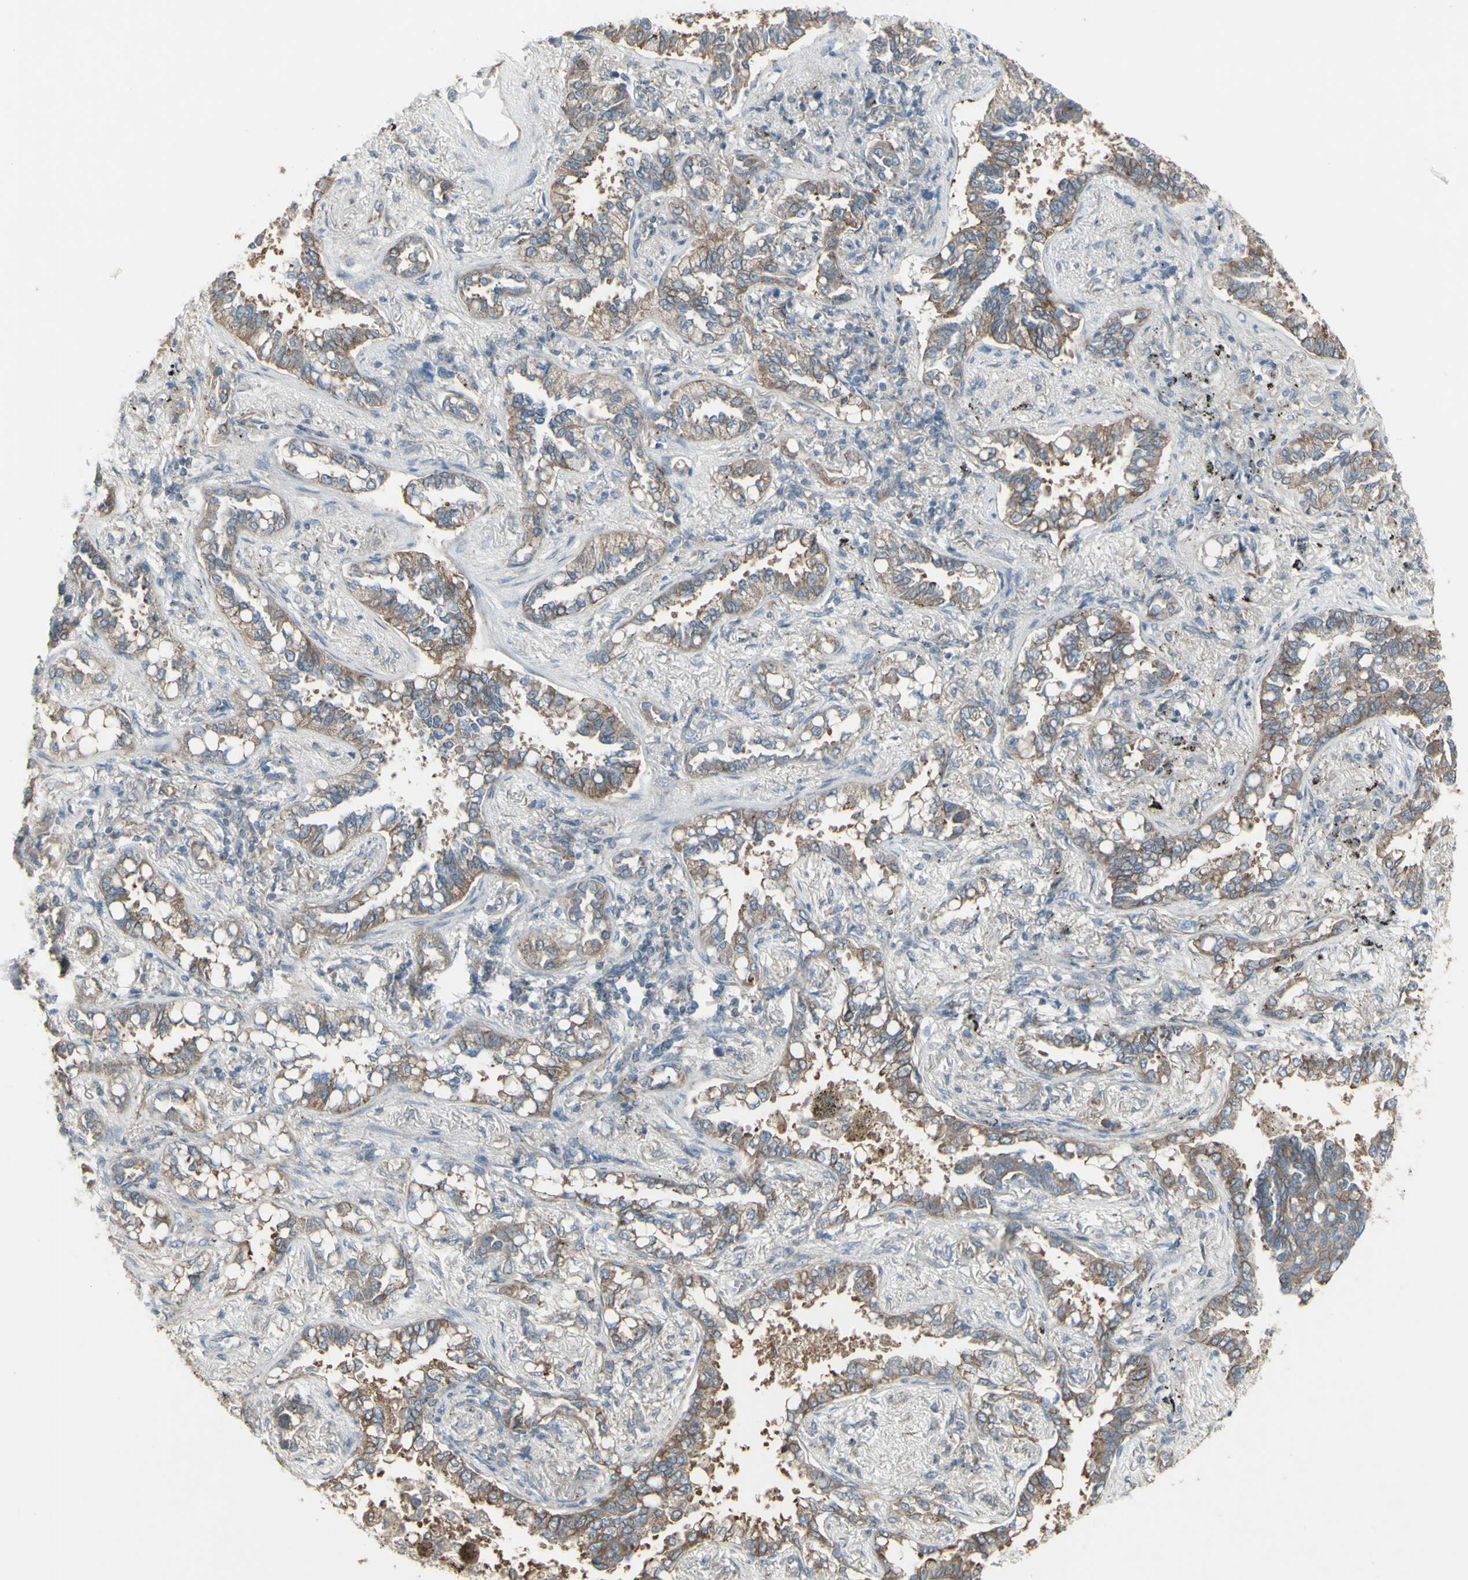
{"staining": {"intensity": "weak", "quantity": ">75%", "location": "cytoplasmic/membranous"}, "tissue": "lung cancer", "cell_type": "Tumor cells", "image_type": "cancer", "snomed": [{"axis": "morphology", "description": "Normal tissue, NOS"}, {"axis": "morphology", "description": "Adenocarcinoma, NOS"}, {"axis": "topography", "description": "Lung"}], "caption": "Tumor cells demonstrate weak cytoplasmic/membranous positivity in about >75% of cells in adenocarcinoma (lung).", "gene": "FXYD3", "patient": {"sex": "male", "age": 59}}